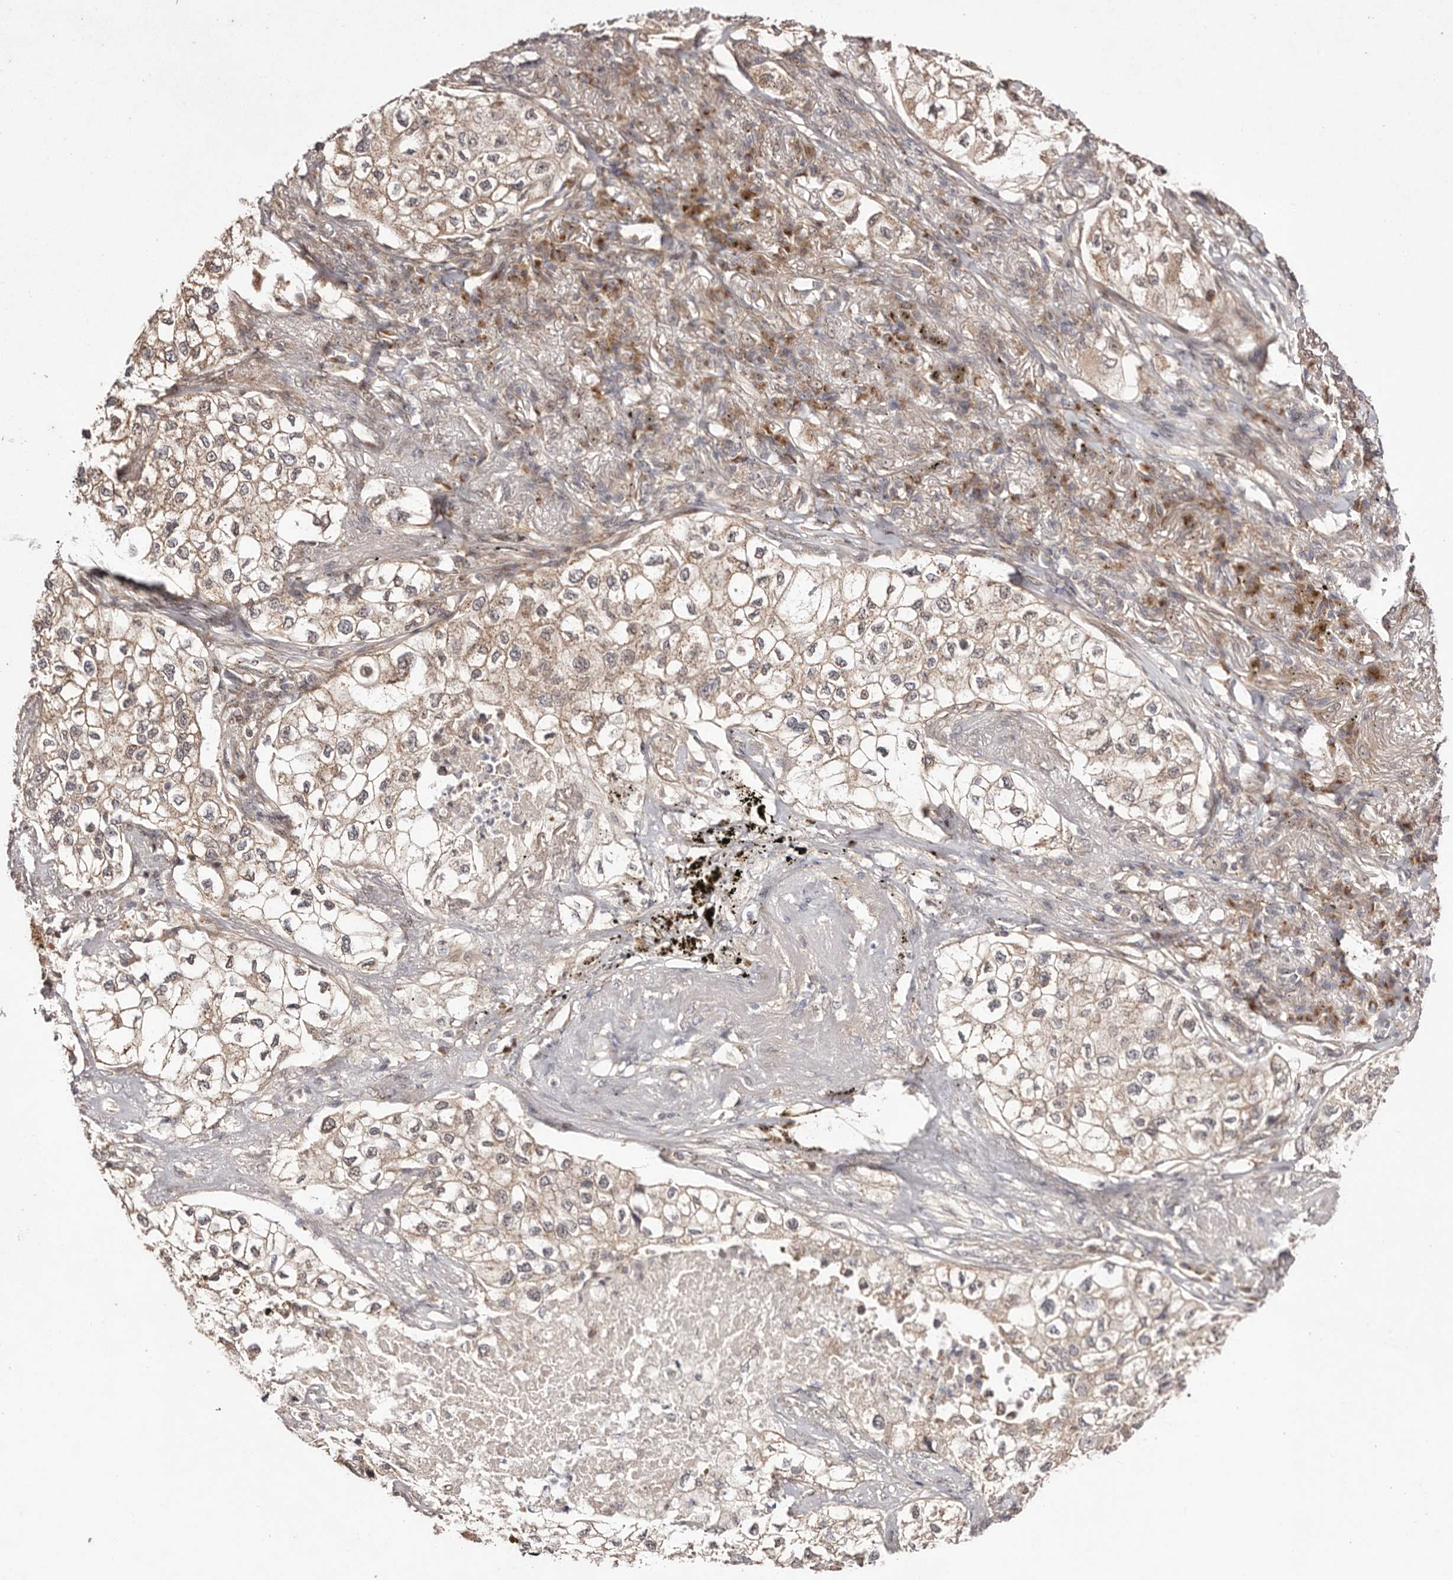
{"staining": {"intensity": "weak", "quantity": ">75%", "location": "cytoplasmic/membranous"}, "tissue": "lung cancer", "cell_type": "Tumor cells", "image_type": "cancer", "snomed": [{"axis": "morphology", "description": "Adenocarcinoma, NOS"}, {"axis": "topography", "description": "Lung"}], "caption": "Tumor cells show low levels of weak cytoplasmic/membranous expression in about >75% of cells in lung cancer (adenocarcinoma). Nuclei are stained in blue.", "gene": "EGR3", "patient": {"sex": "male", "age": 63}}